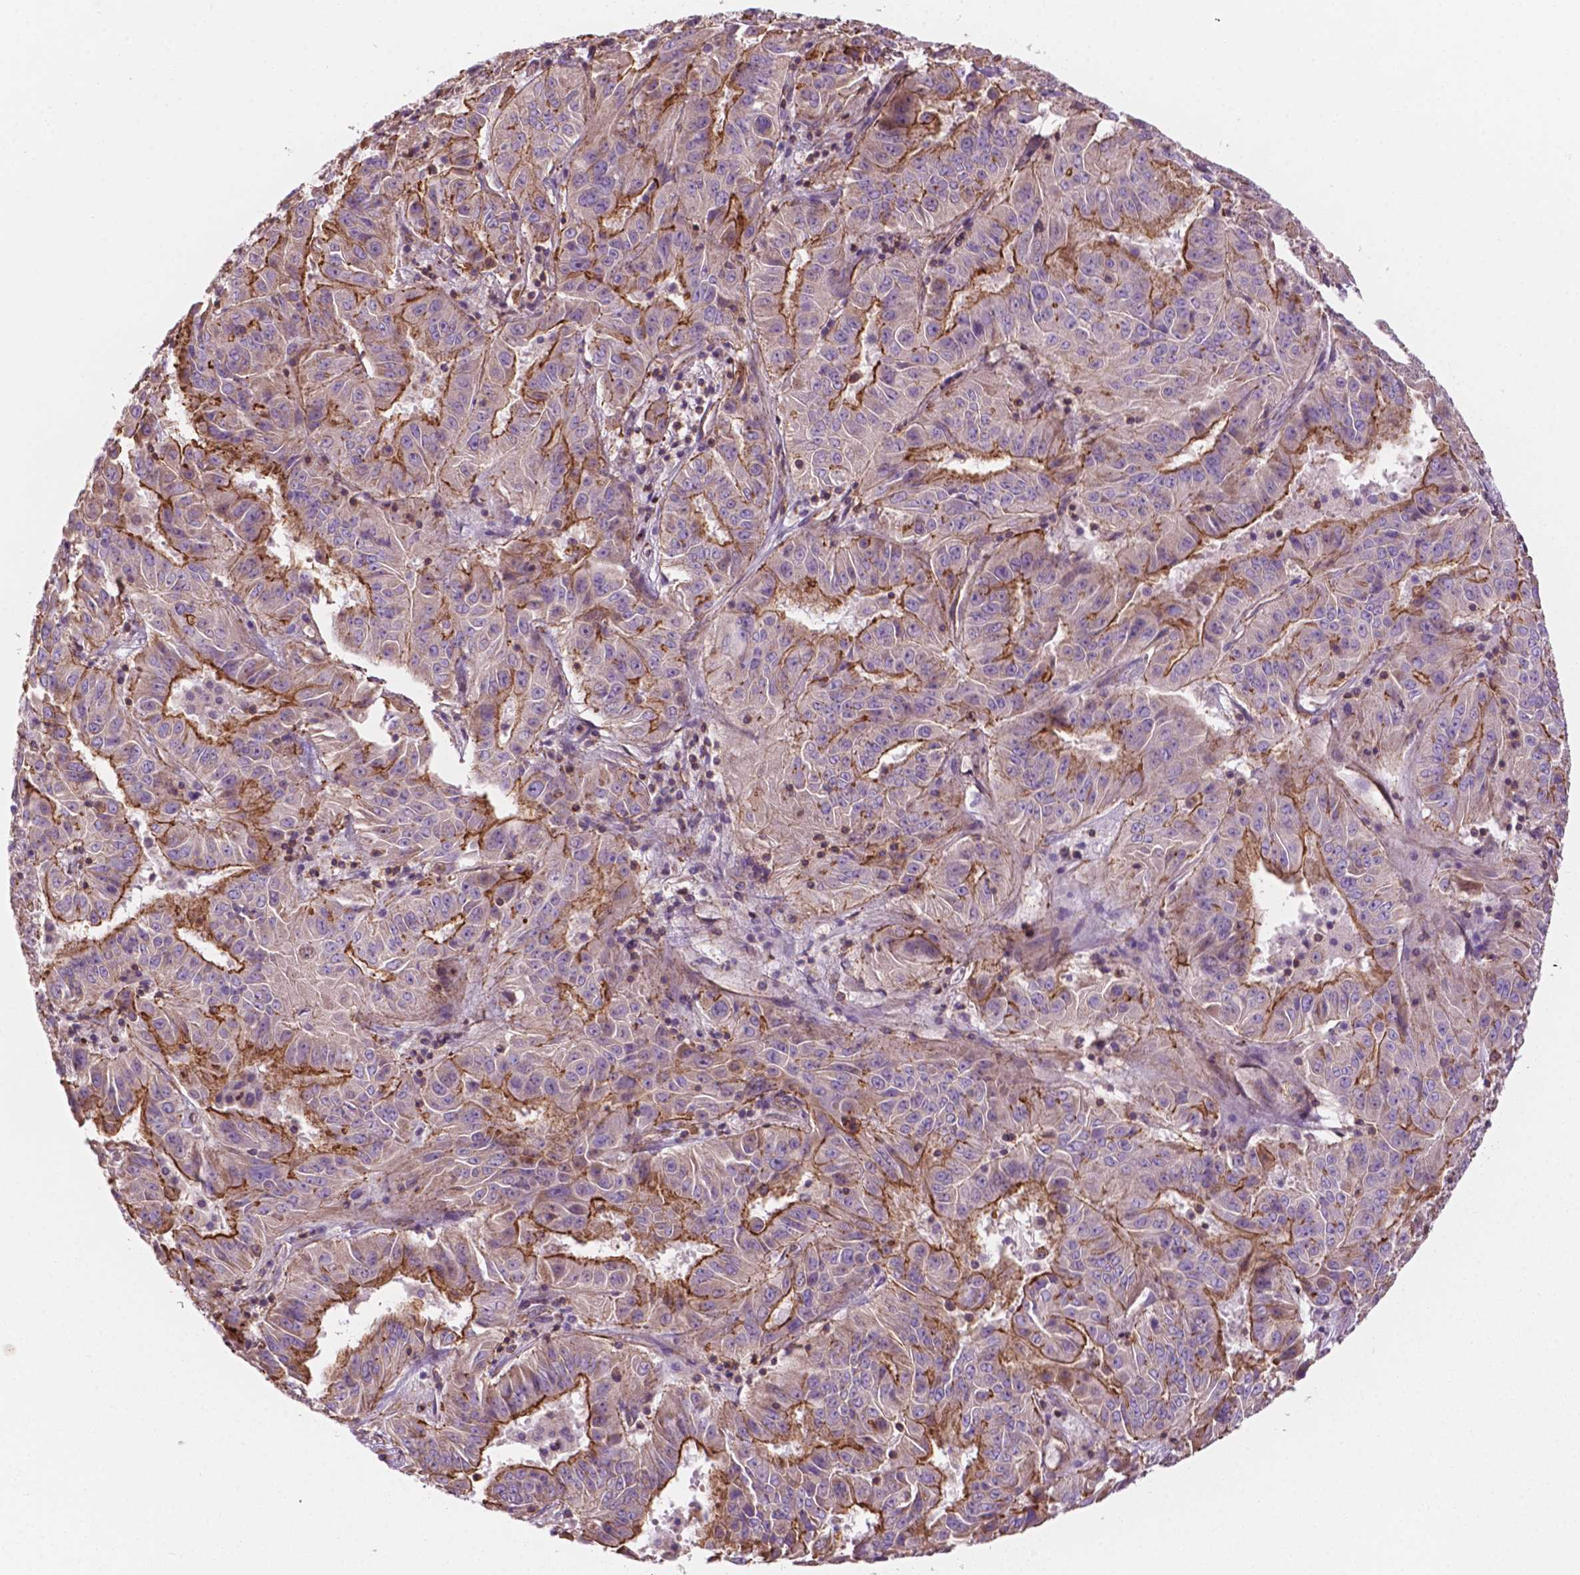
{"staining": {"intensity": "strong", "quantity": "<25%", "location": "cytoplasmic/membranous"}, "tissue": "pancreatic cancer", "cell_type": "Tumor cells", "image_type": "cancer", "snomed": [{"axis": "morphology", "description": "Adenocarcinoma, NOS"}, {"axis": "topography", "description": "Pancreas"}], "caption": "The micrograph shows staining of pancreatic adenocarcinoma, revealing strong cytoplasmic/membranous protein staining (brown color) within tumor cells.", "gene": "SURF4", "patient": {"sex": "male", "age": 63}}